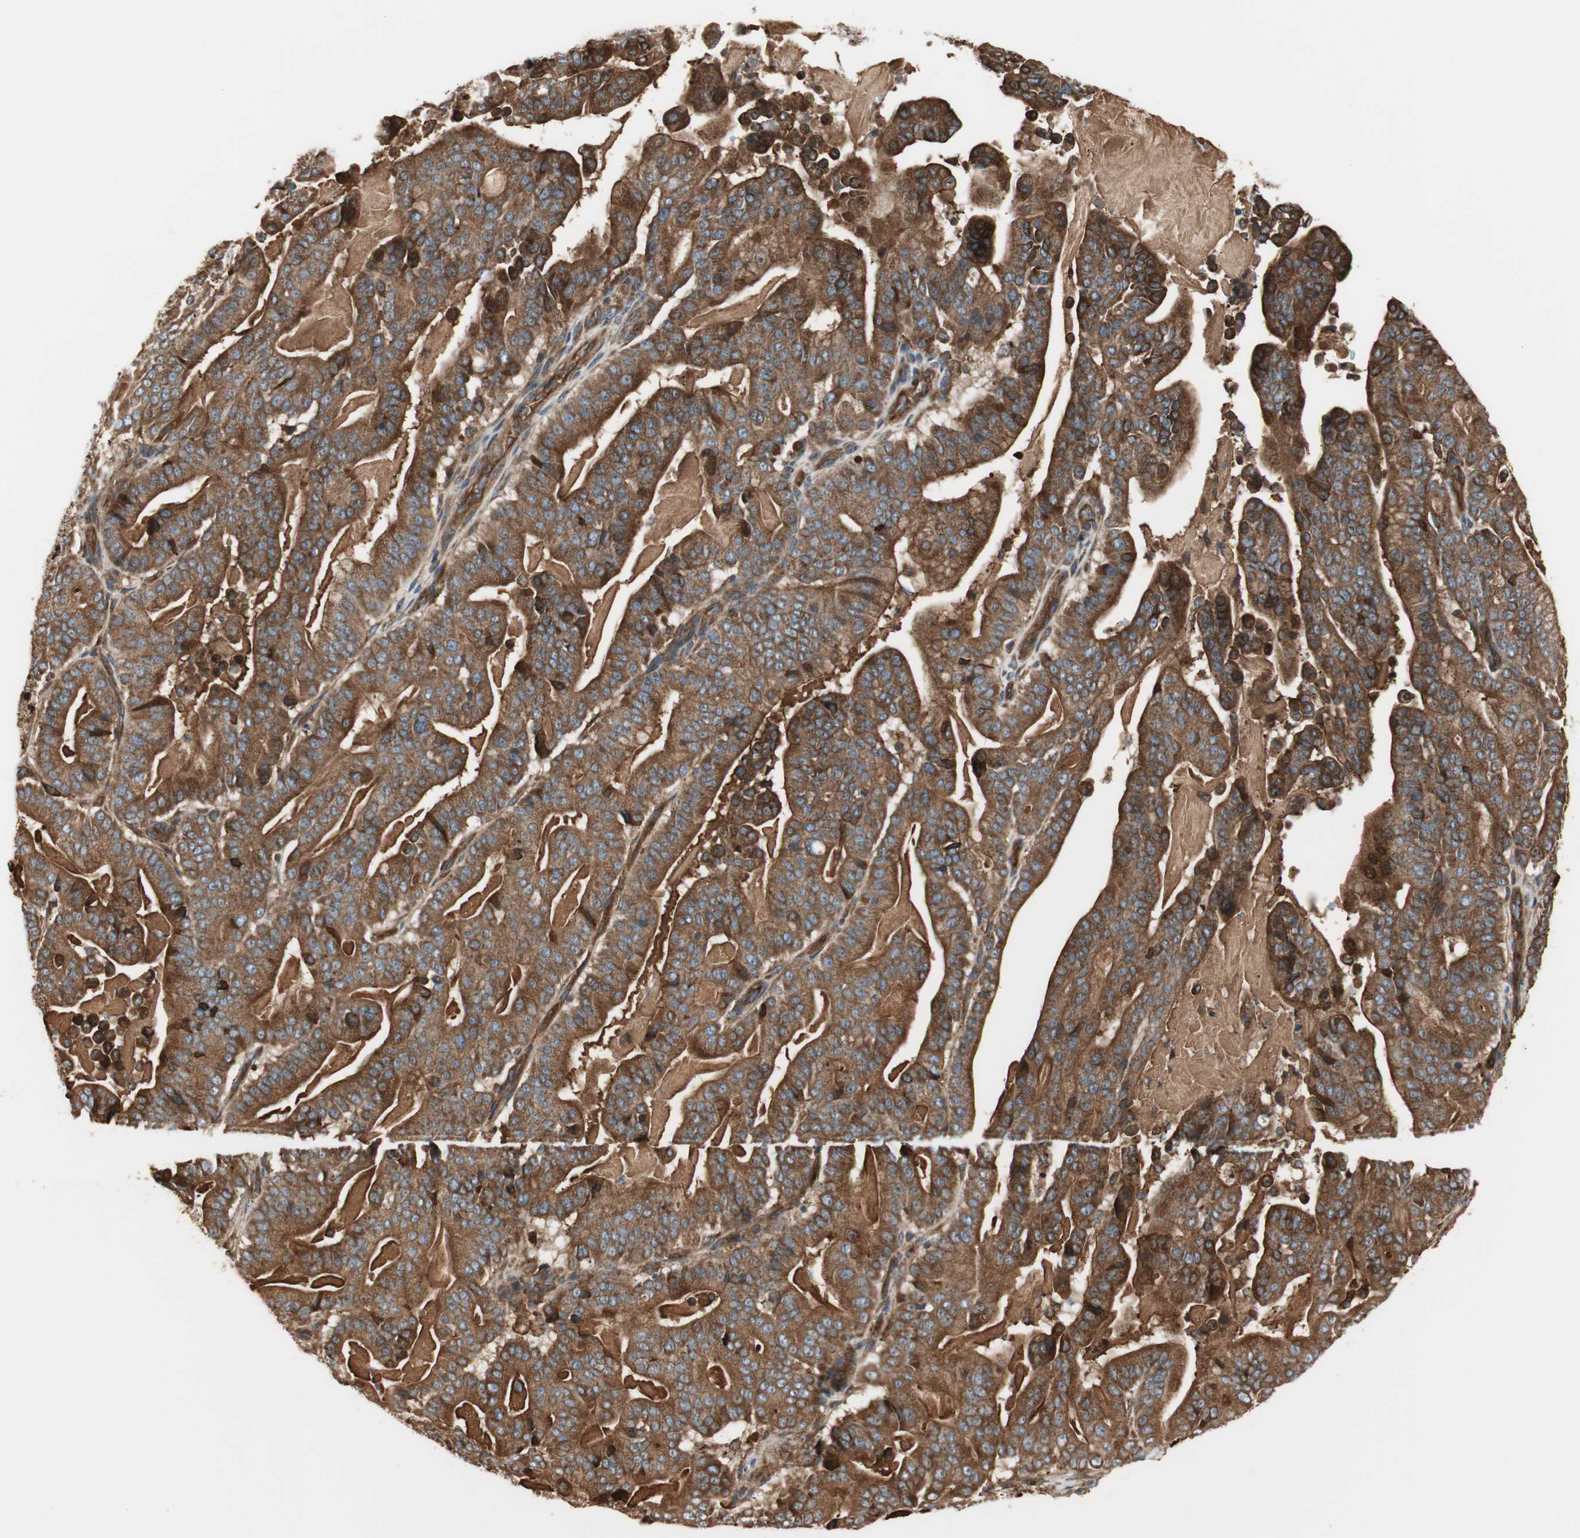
{"staining": {"intensity": "strong", "quantity": ">75%", "location": "cytoplasmic/membranous"}, "tissue": "pancreatic cancer", "cell_type": "Tumor cells", "image_type": "cancer", "snomed": [{"axis": "morphology", "description": "Adenocarcinoma, NOS"}, {"axis": "topography", "description": "Pancreas"}], "caption": "Human pancreatic cancer (adenocarcinoma) stained with a brown dye exhibits strong cytoplasmic/membranous positive positivity in approximately >75% of tumor cells.", "gene": "CTTNBP2NL", "patient": {"sex": "male", "age": 63}}